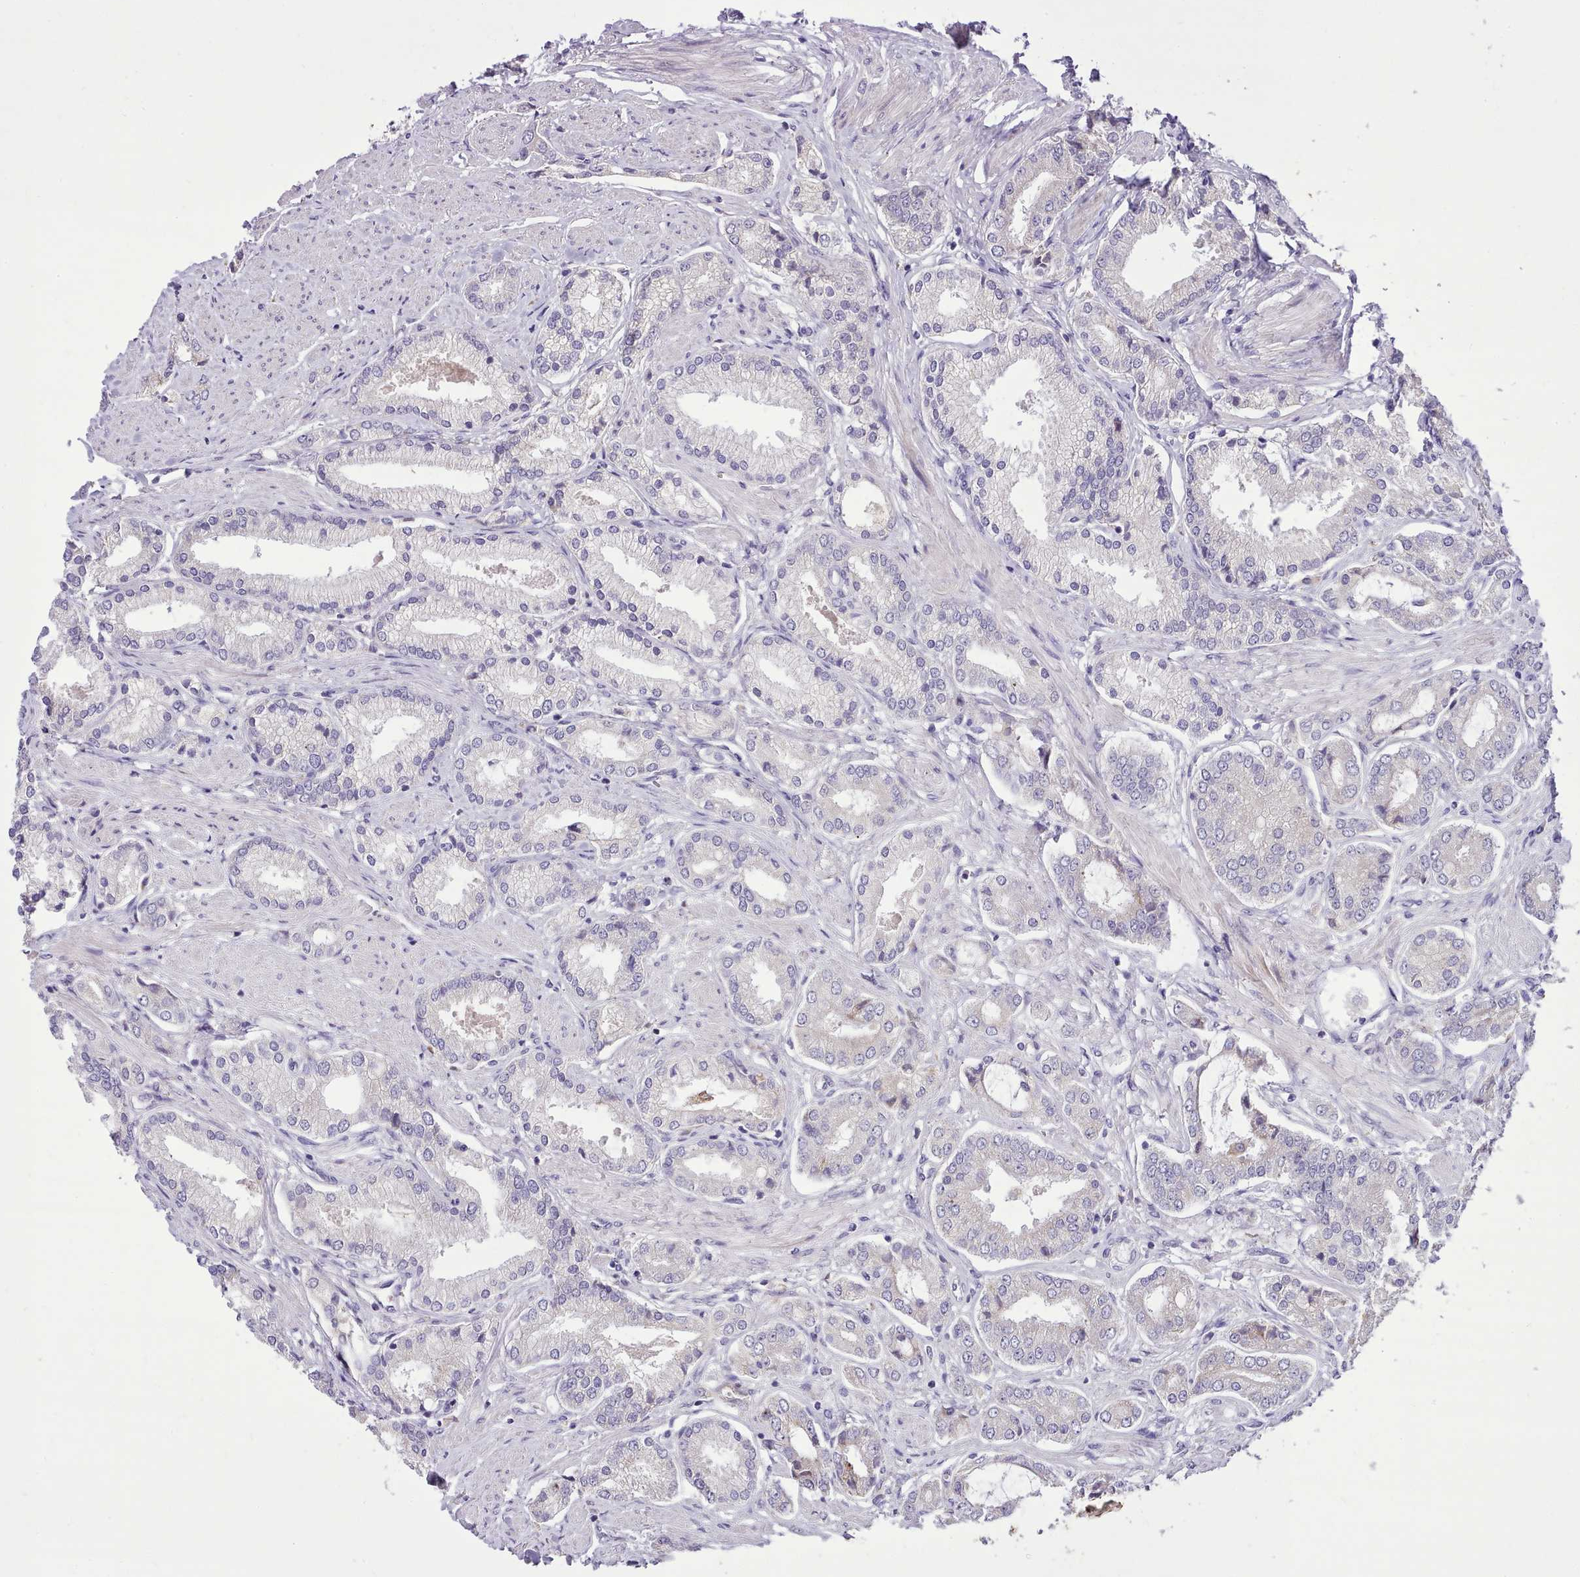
{"staining": {"intensity": "negative", "quantity": "none", "location": "none"}, "tissue": "prostate cancer", "cell_type": "Tumor cells", "image_type": "cancer", "snomed": [{"axis": "morphology", "description": "Adenocarcinoma, High grade"}, {"axis": "topography", "description": "Prostate and seminal vesicle, NOS"}], "caption": "Tumor cells show no significant protein expression in high-grade adenocarcinoma (prostate). (Brightfield microscopy of DAB (3,3'-diaminobenzidine) immunohistochemistry (IHC) at high magnification).", "gene": "FAM83E", "patient": {"sex": "male", "age": 64}}